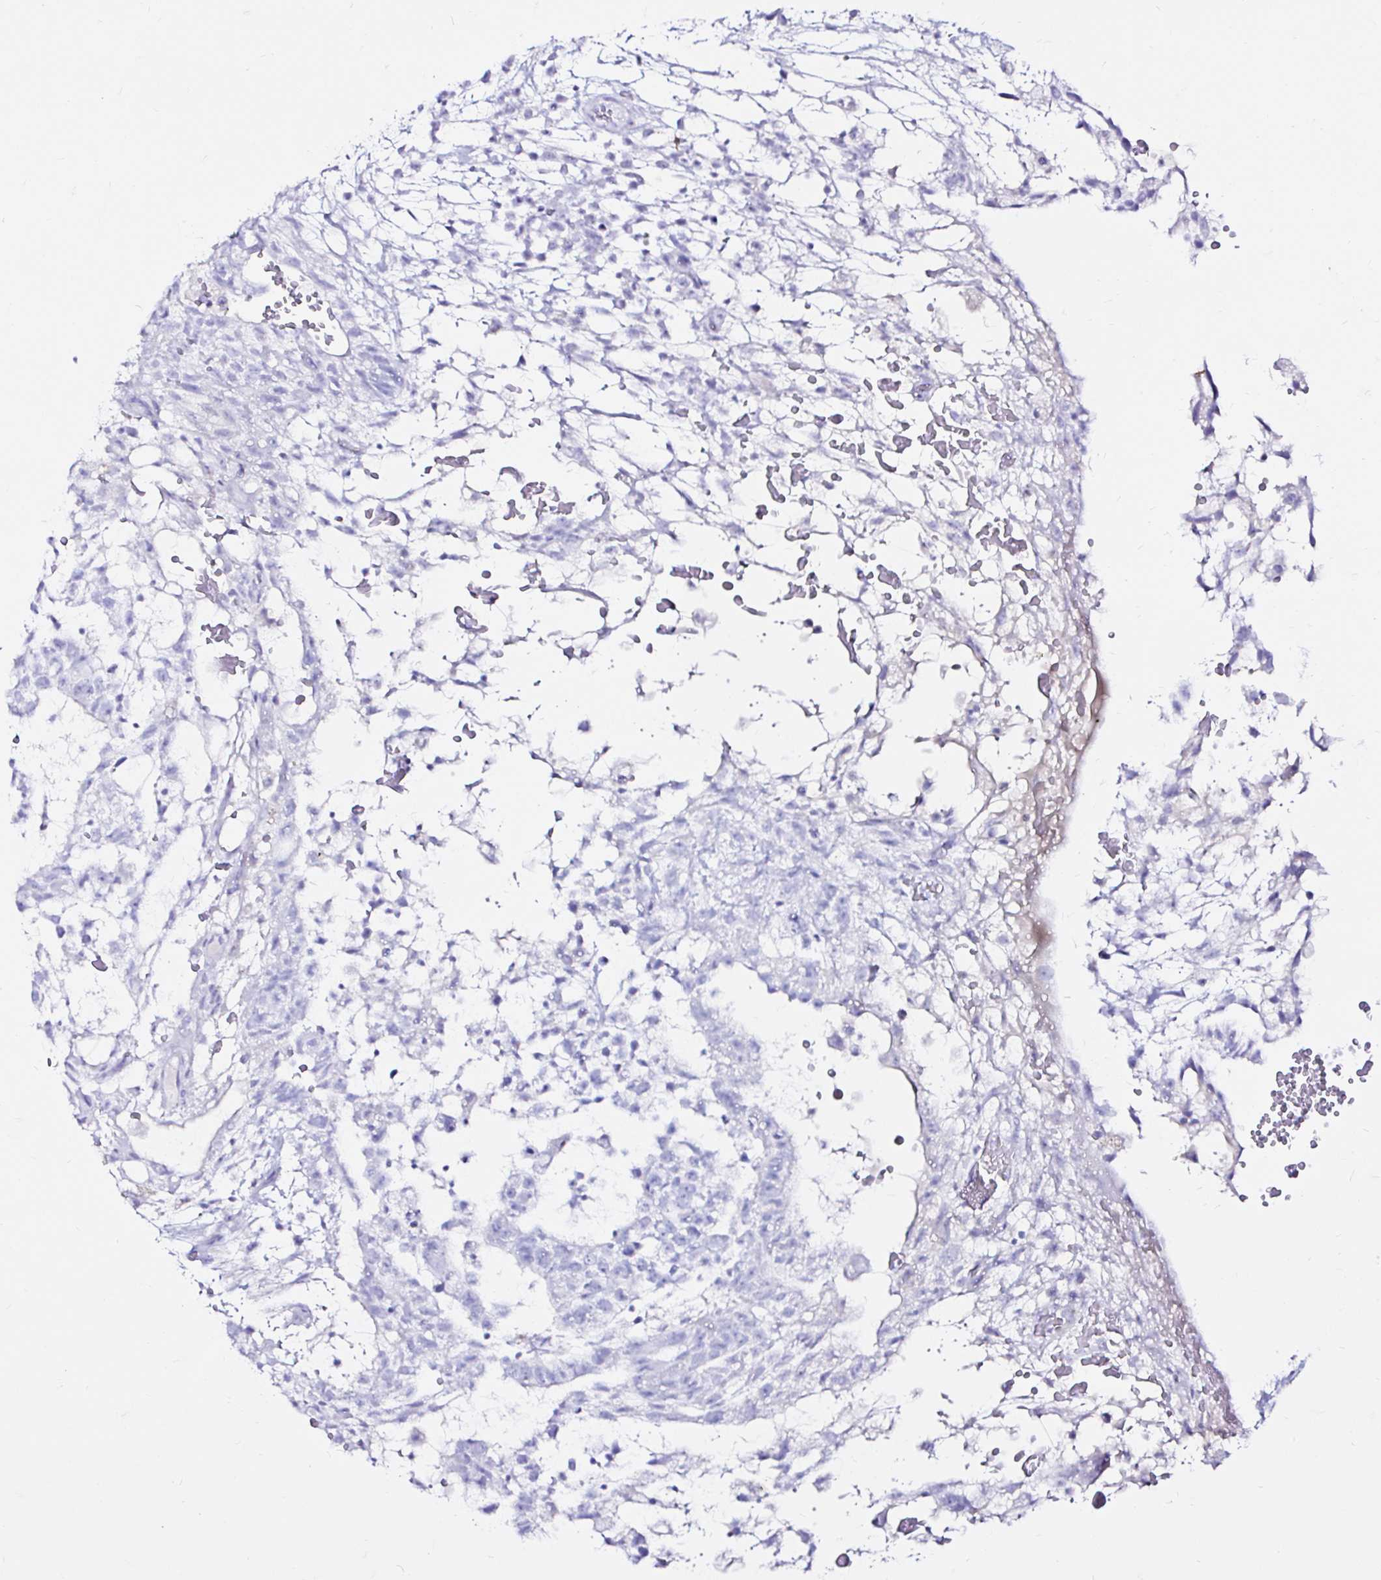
{"staining": {"intensity": "negative", "quantity": "none", "location": "none"}, "tissue": "testis cancer", "cell_type": "Tumor cells", "image_type": "cancer", "snomed": [{"axis": "morphology", "description": "Normal tissue, NOS"}, {"axis": "morphology", "description": "Carcinoma, Embryonal, NOS"}, {"axis": "topography", "description": "Testis"}], "caption": "A photomicrograph of human testis cancer is negative for staining in tumor cells.", "gene": "ZNF432", "patient": {"sex": "male", "age": 32}}